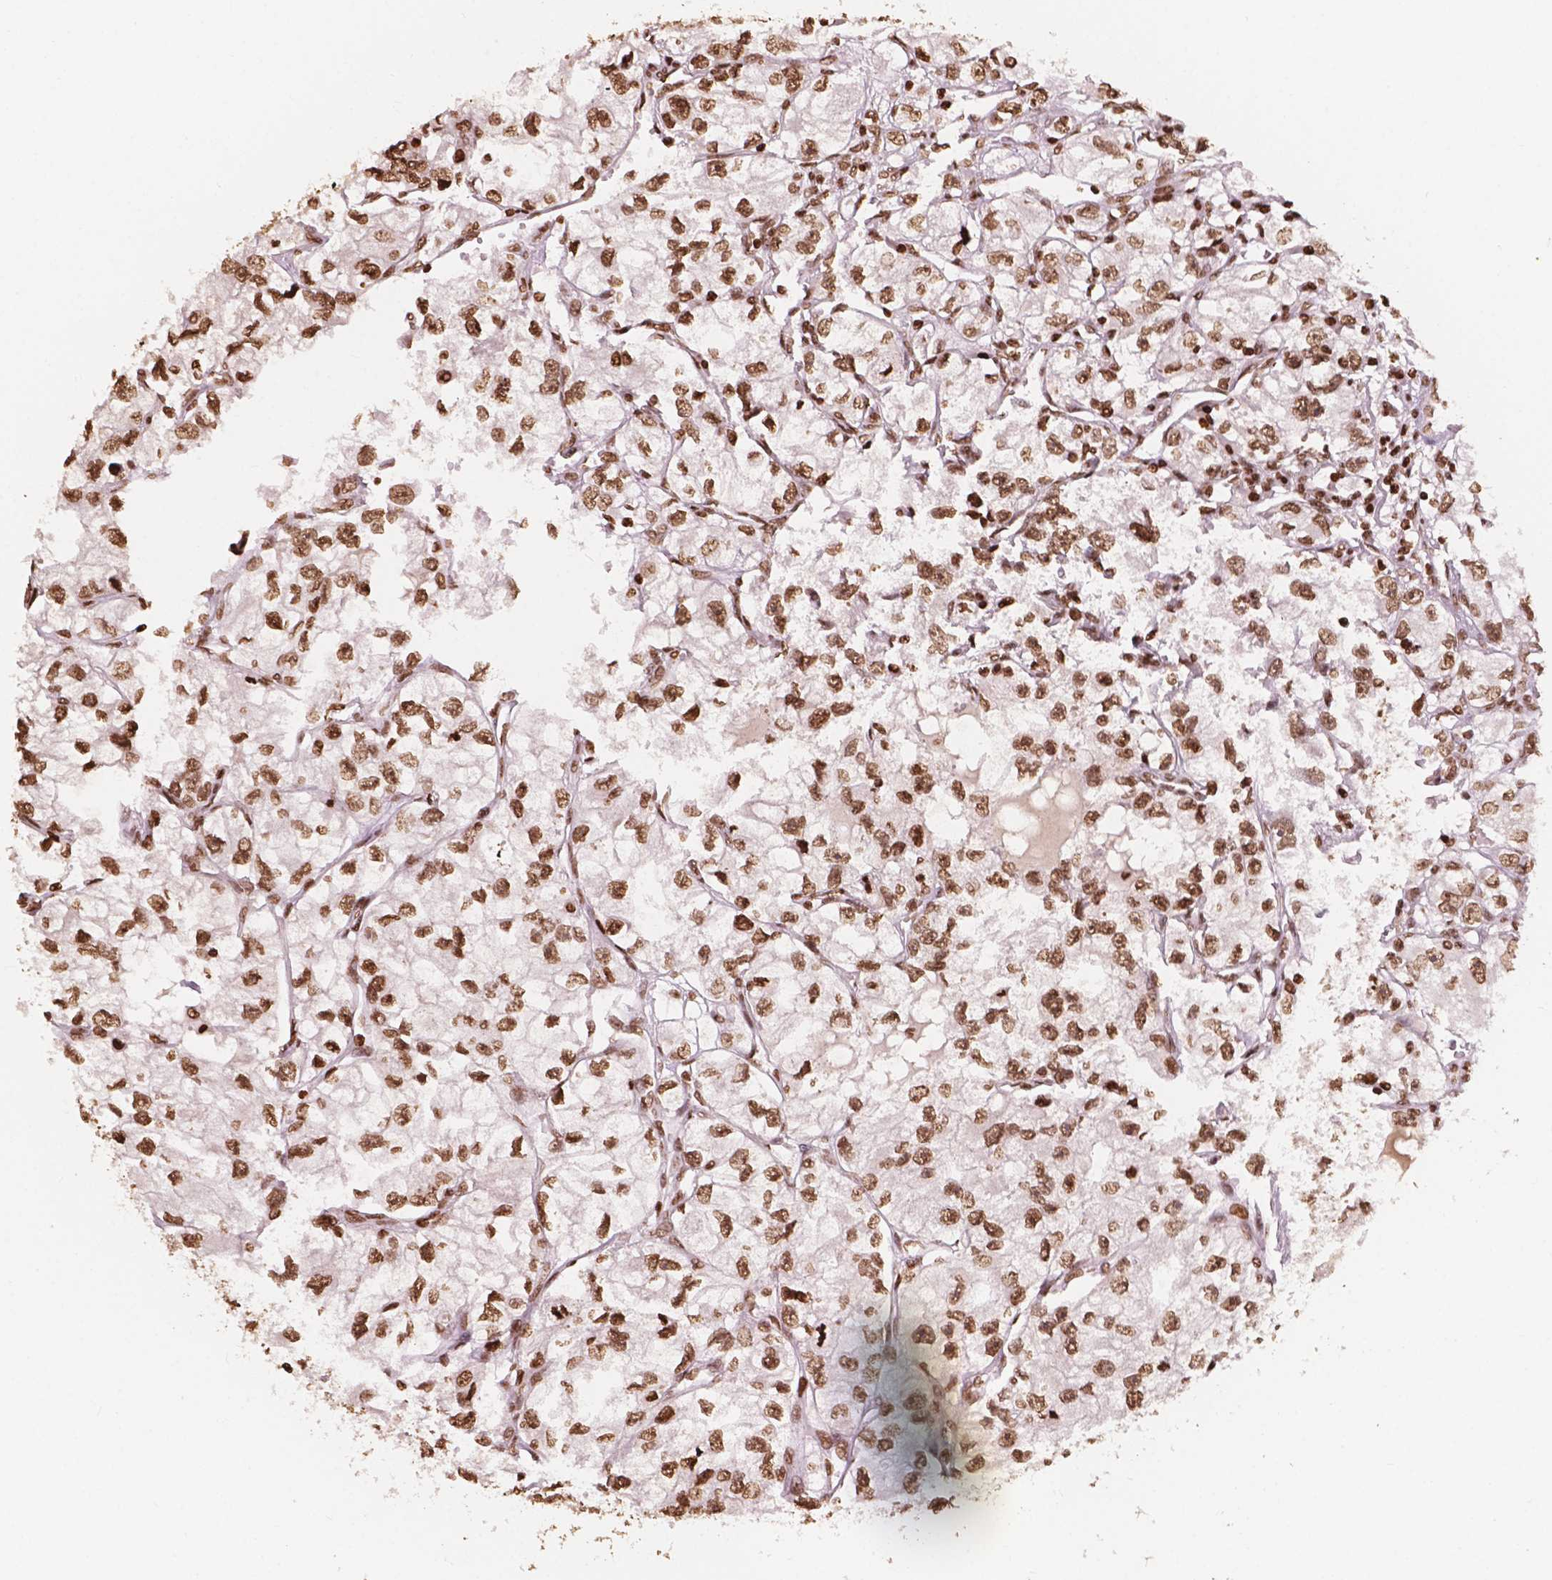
{"staining": {"intensity": "strong", "quantity": ">75%", "location": "nuclear"}, "tissue": "renal cancer", "cell_type": "Tumor cells", "image_type": "cancer", "snomed": [{"axis": "morphology", "description": "Adenocarcinoma, NOS"}, {"axis": "topography", "description": "Kidney"}], "caption": "Immunohistochemistry staining of renal cancer (adenocarcinoma), which exhibits high levels of strong nuclear expression in about >75% of tumor cells indicating strong nuclear protein staining. The staining was performed using DAB (brown) for protein detection and nuclei were counterstained in hematoxylin (blue).", "gene": "H3C7", "patient": {"sex": "female", "age": 59}}